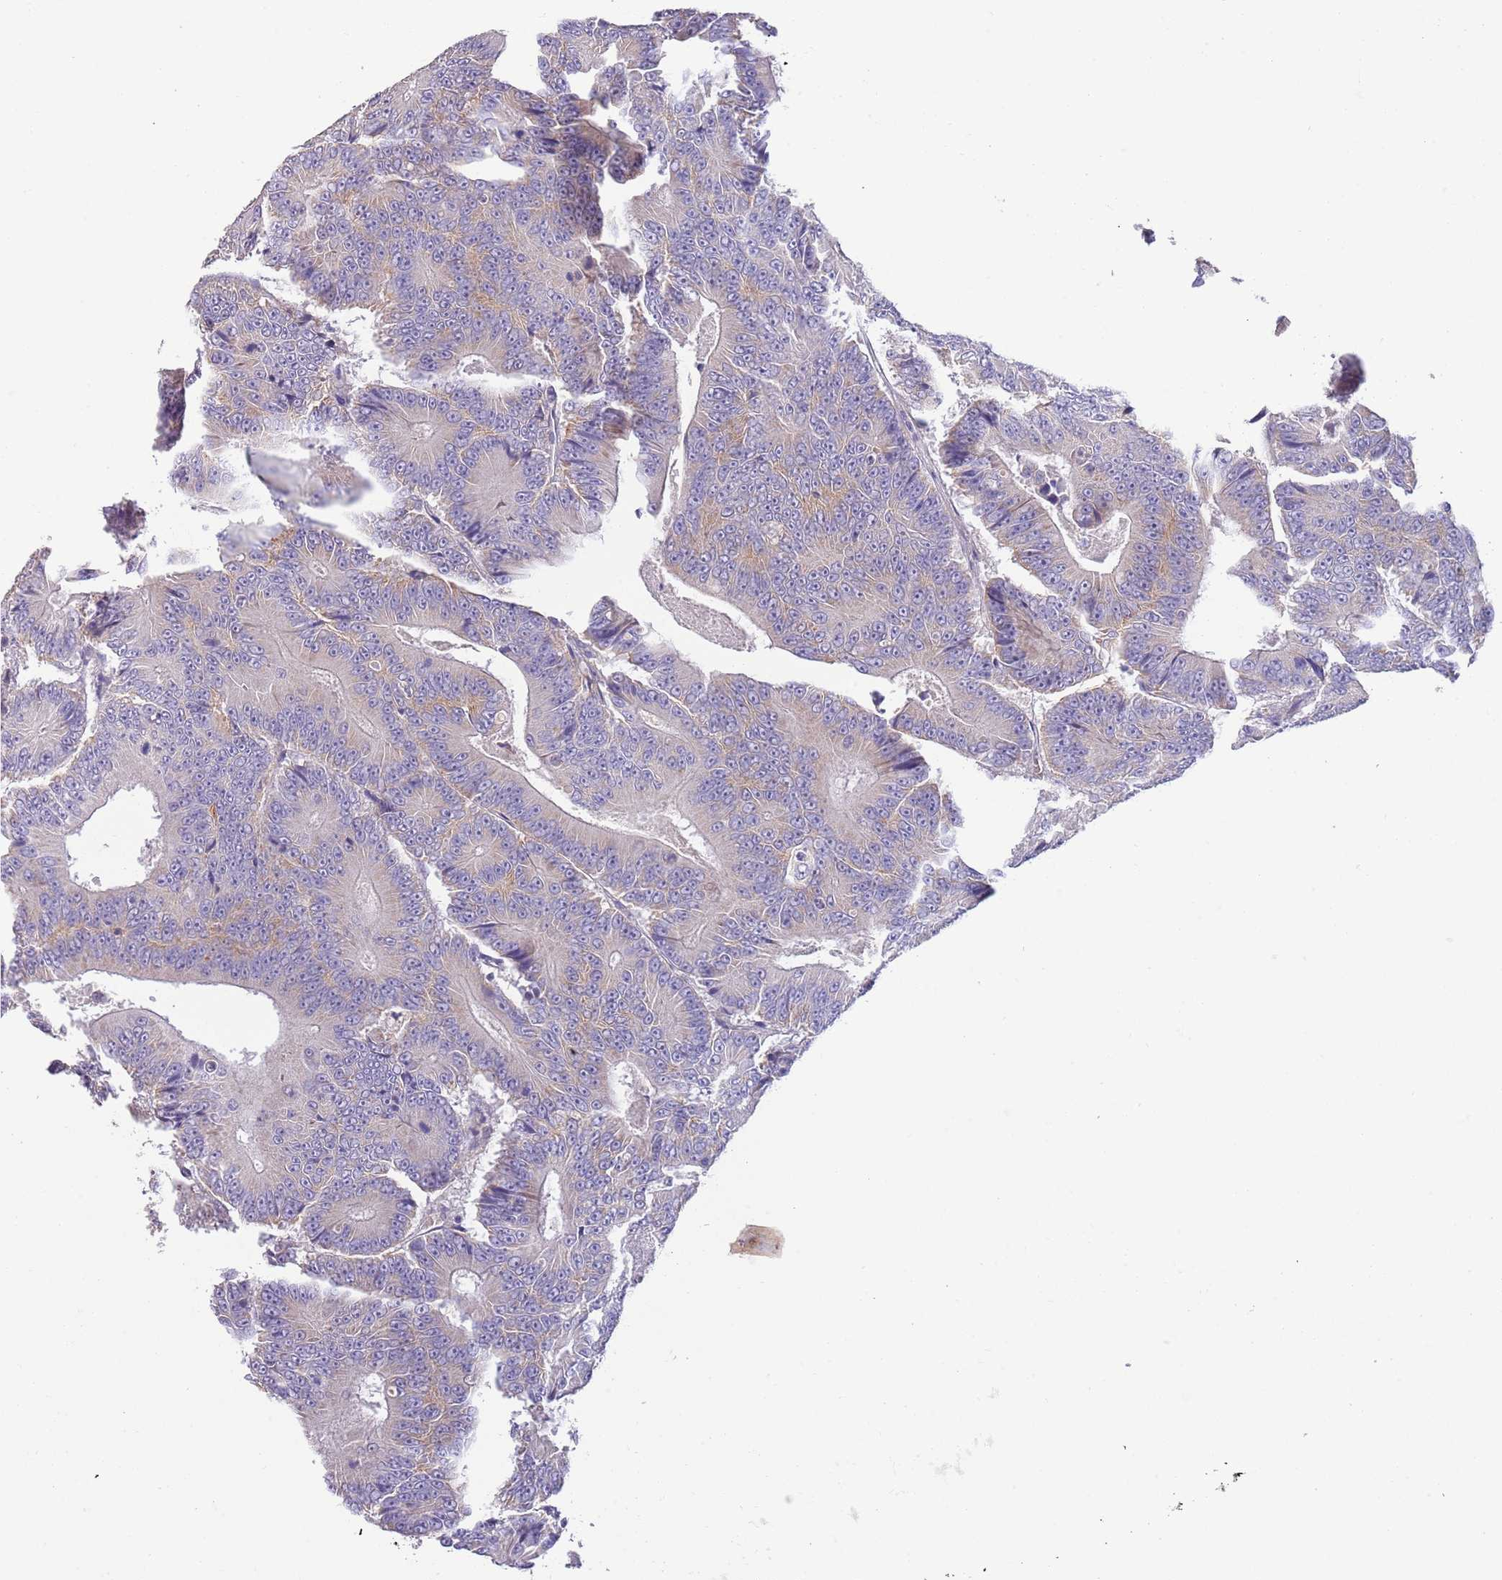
{"staining": {"intensity": "negative", "quantity": "none", "location": "none"}, "tissue": "colorectal cancer", "cell_type": "Tumor cells", "image_type": "cancer", "snomed": [{"axis": "morphology", "description": "Adenocarcinoma, NOS"}, {"axis": "topography", "description": "Colon"}], "caption": "Immunohistochemistry (IHC) of adenocarcinoma (colorectal) exhibits no expression in tumor cells.", "gene": "ZNF658", "patient": {"sex": "male", "age": 83}}